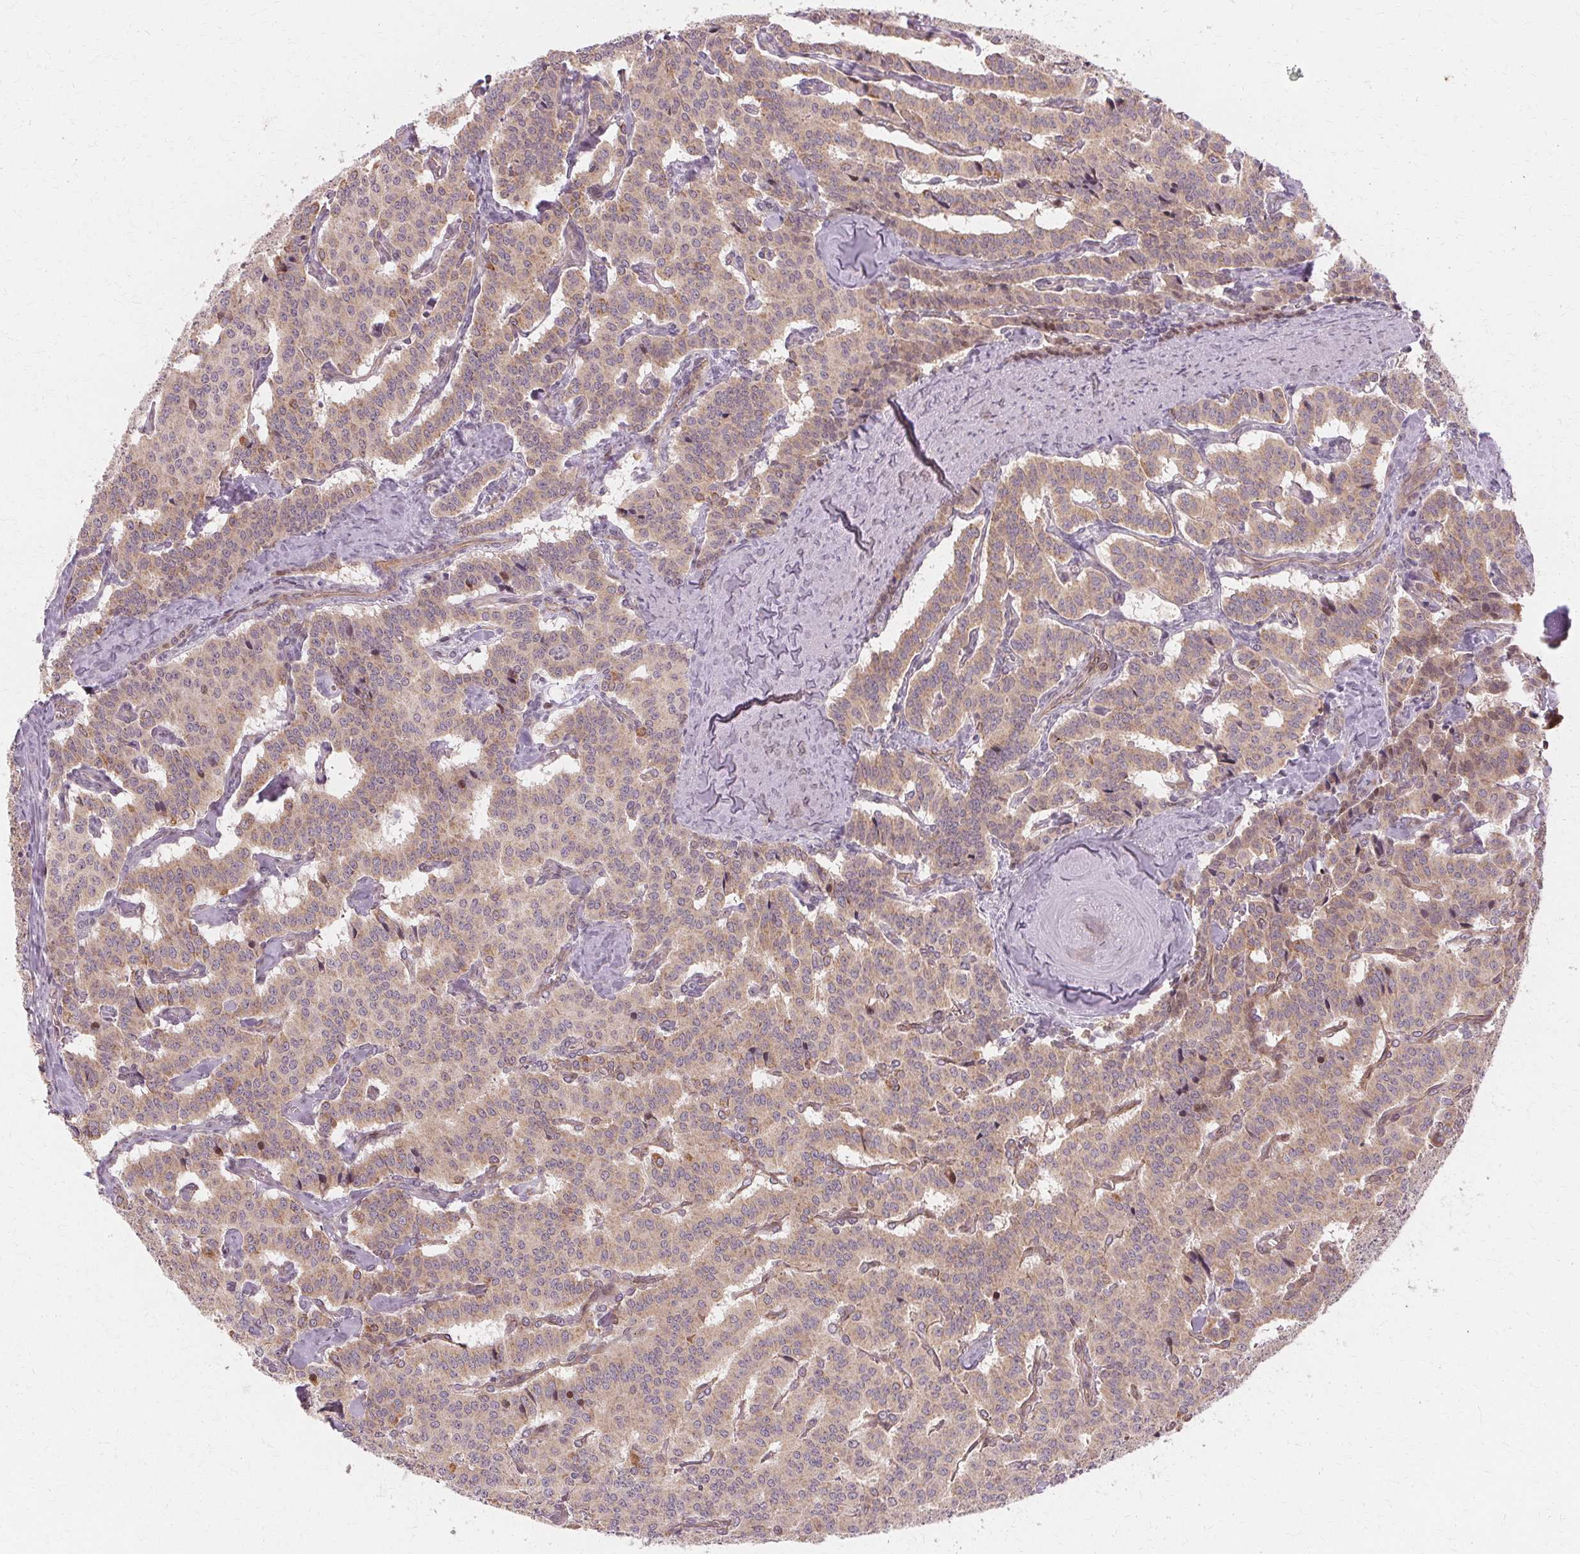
{"staining": {"intensity": "weak", "quantity": ">75%", "location": "cytoplasmic/membranous"}, "tissue": "carcinoid", "cell_type": "Tumor cells", "image_type": "cancer", "snomed": [{"axis": "morphology", "description": "Carcinoid, malignant, NOS"}, {"axis": "topography", "description": "Lung"}], "caption": "Protein analysis of carcinoid (malignant) tissue reveals weak cytoplasmic/membranous staining in approximately >75% of tumor cells.", "gene": "USP8", "patient": {"sex": "female", "age": 46}}